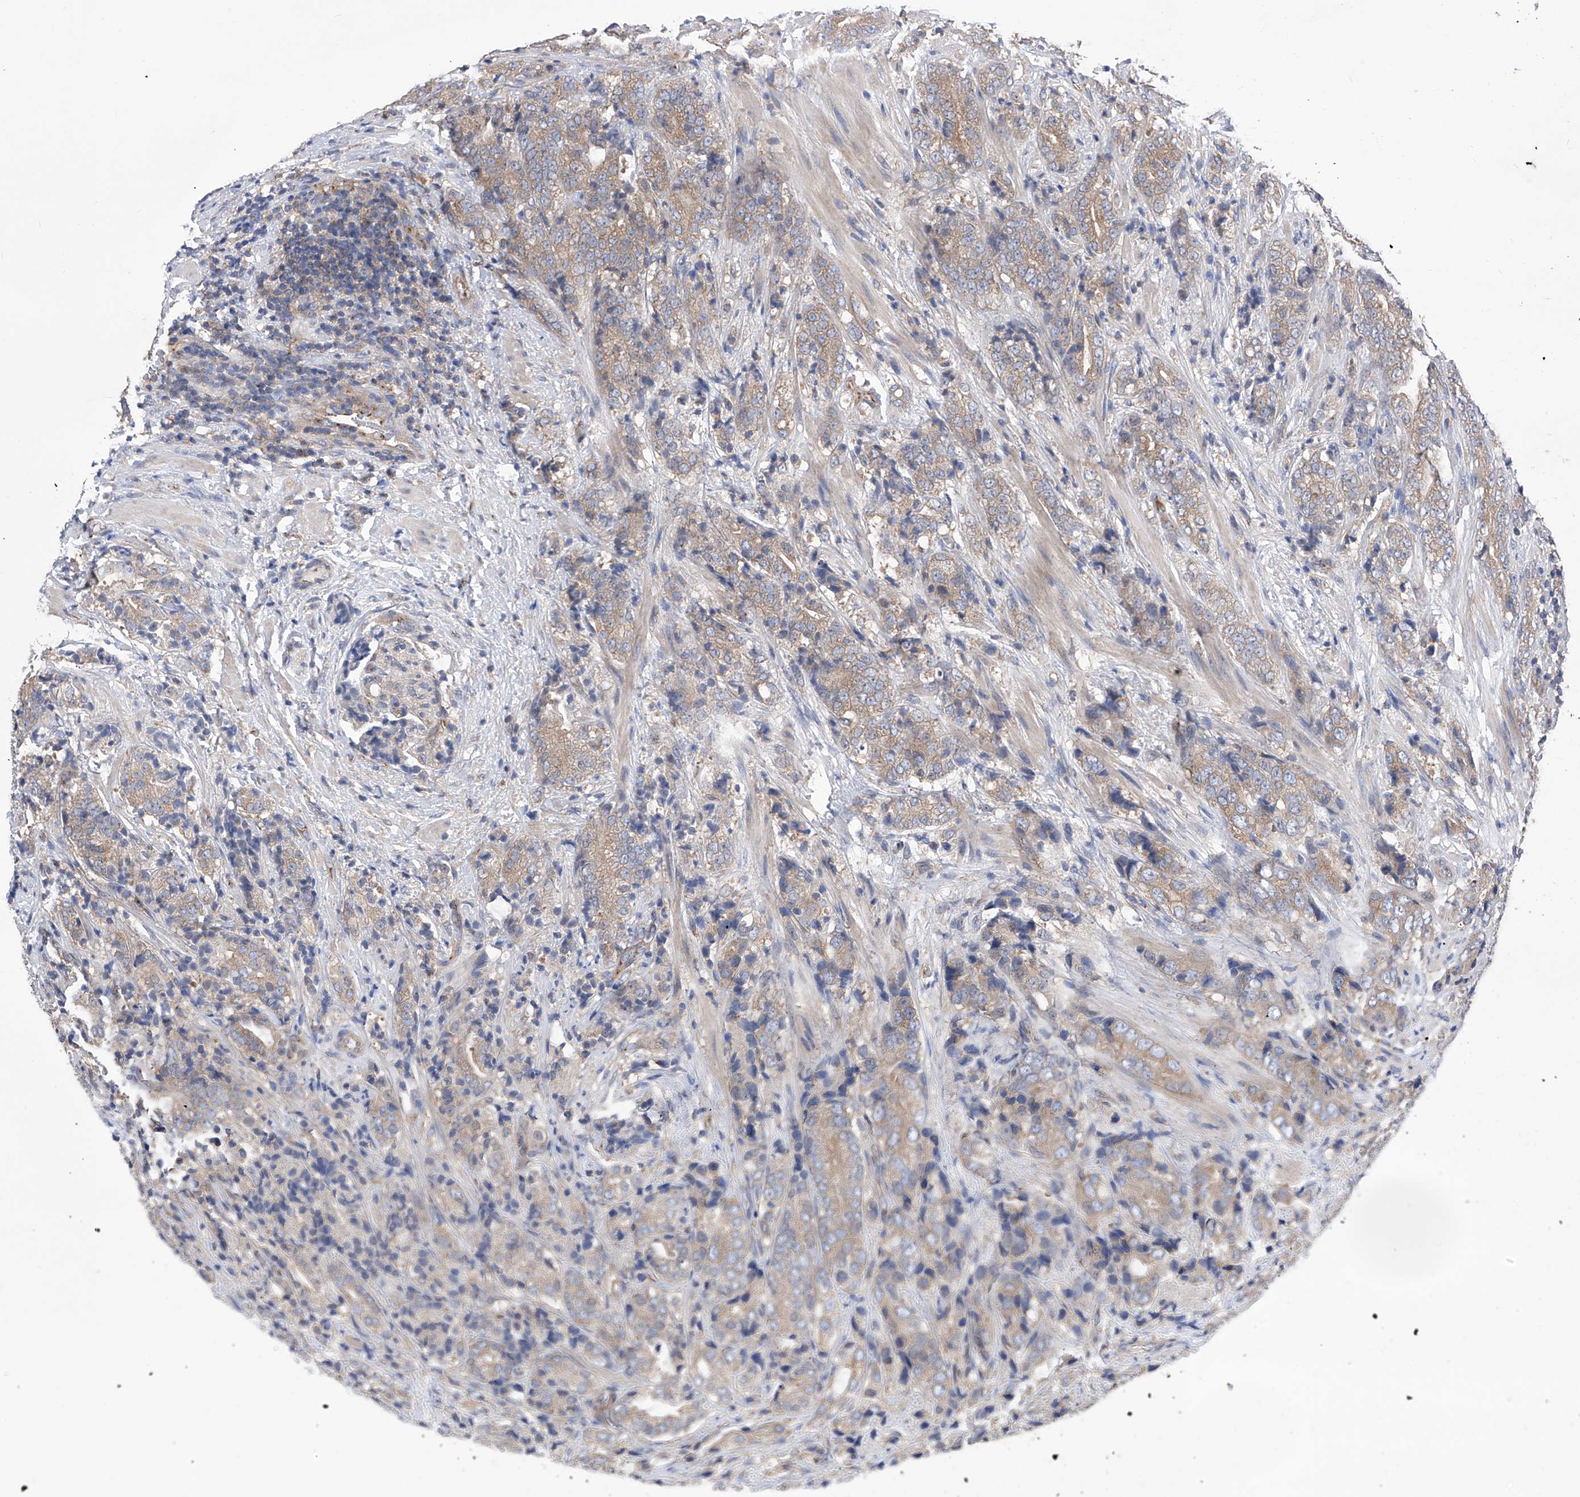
{"staining": {"intensity": "weak", "quantity": "25%-75%", "location": "cytoplasmic/membranous"}, "tissue": "prostate cancer", "cell_type": "Tumor cells", "image_type": "cancer", "snomed": [{"axis": "morphology", "description": "Adenocarcinoma, High grade"}, {"axis": "topography", "description": "Prostate"}], "caption": "A brown stain labels weak cytoplasmic/membranous expression of a protein in human prostate cancer (high-grade adenocarcinoma) tumor cells.", "gene": "TJAP1", "patient": {"sex": "male", "age": 57}}